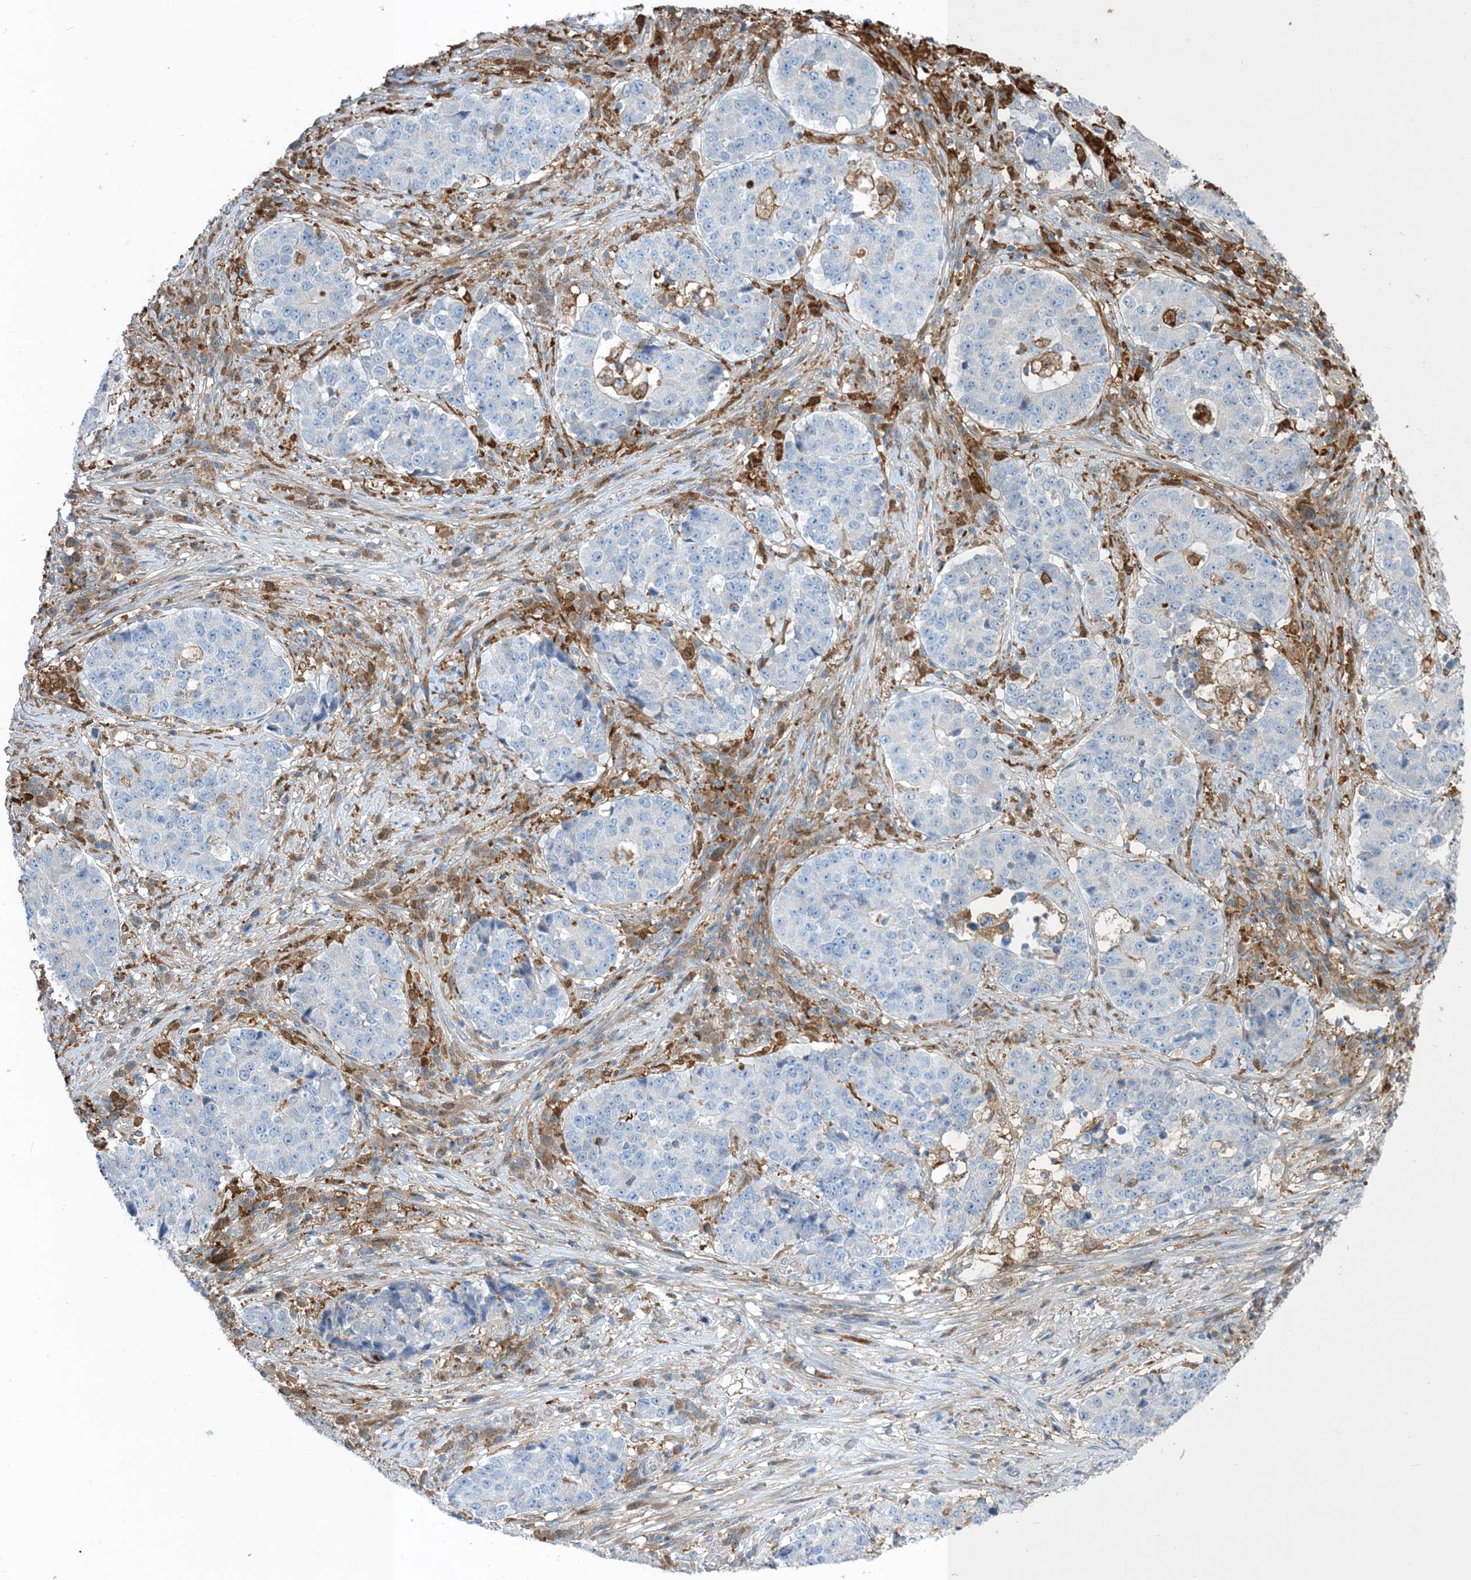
{"staining": {"intensity": "negative", "quantity": "none", "location": "none"}, "tissue": "stomach cancer", "cell_type": "Tumor cells", "image_type": "cancer", "snomed": [{"axis": "morphology", "description": "Adenocarcinoma, NOS"}, {"axis": "topography", "description": "Stomach"}], "caption": "Tumor cells show no significant protein positivity in adenocarcinoma (stomach).", "gene": "NAGK", "patient": {"sex": "male", "age": 59}}